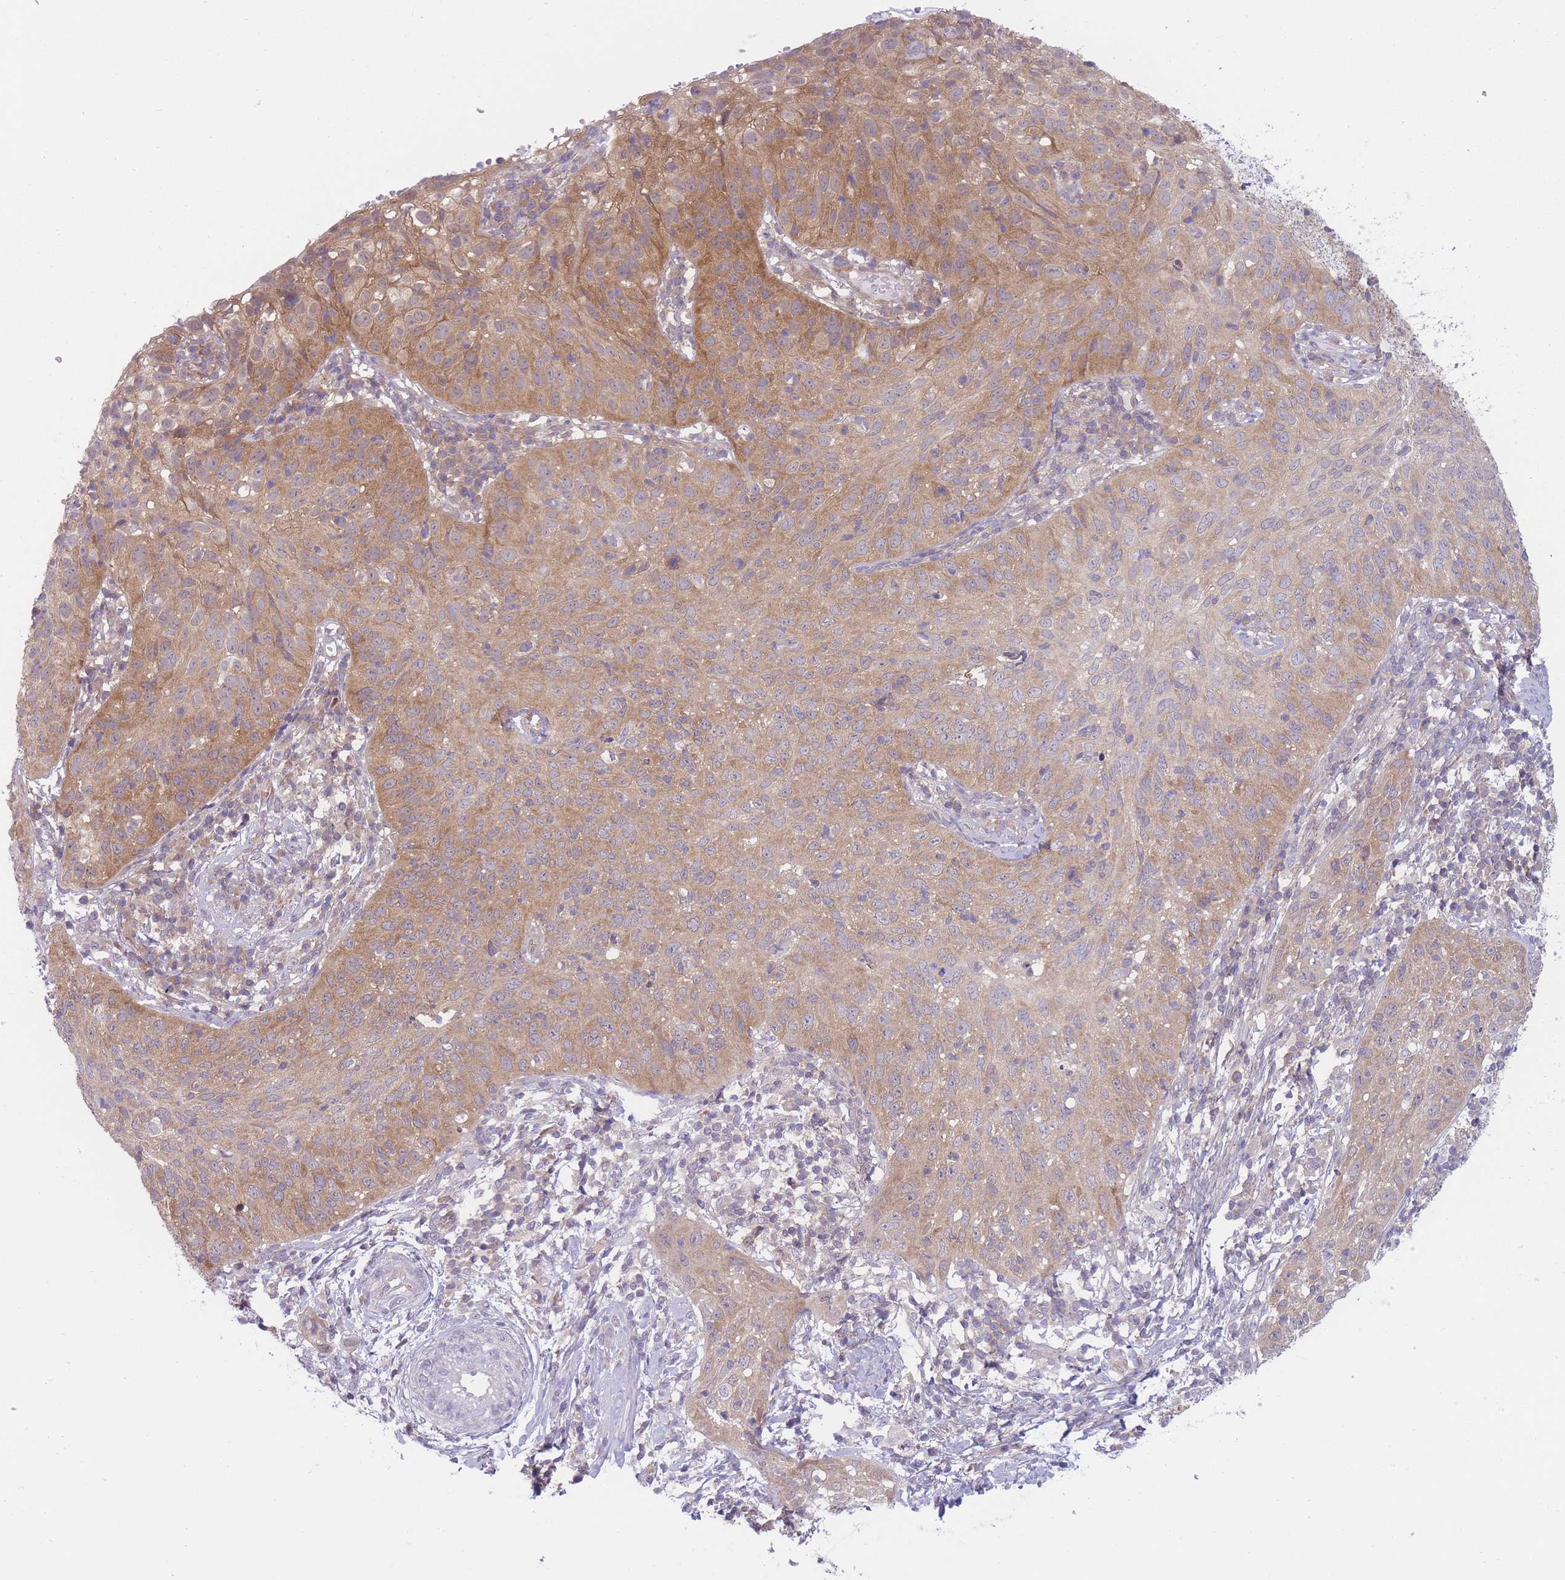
{"staining": {"intensity": "moderate", "quantity": ">75%", "location": "cytoplasmic/membranous"}, "tissue": "cervical cancer", "cell_type": "Tumor cells", "image_type": "cancer", "snomed": [{"axis": "morphology", "description": "Squamous cell carcinoma, NOS"}, {"axis": "topography", "description": "Cervix"}], "caption": "Immunohistochemistry histopathology image of human squamous cell carcinoma (cervical) stained for a protein (brown), which demonstrates medium levels of moderate cytoplasmic/membranous positivity in approximately >75% of tumor cells.", "gene": "PFDN6", "patient": {"sex": "female", "age": 30}}